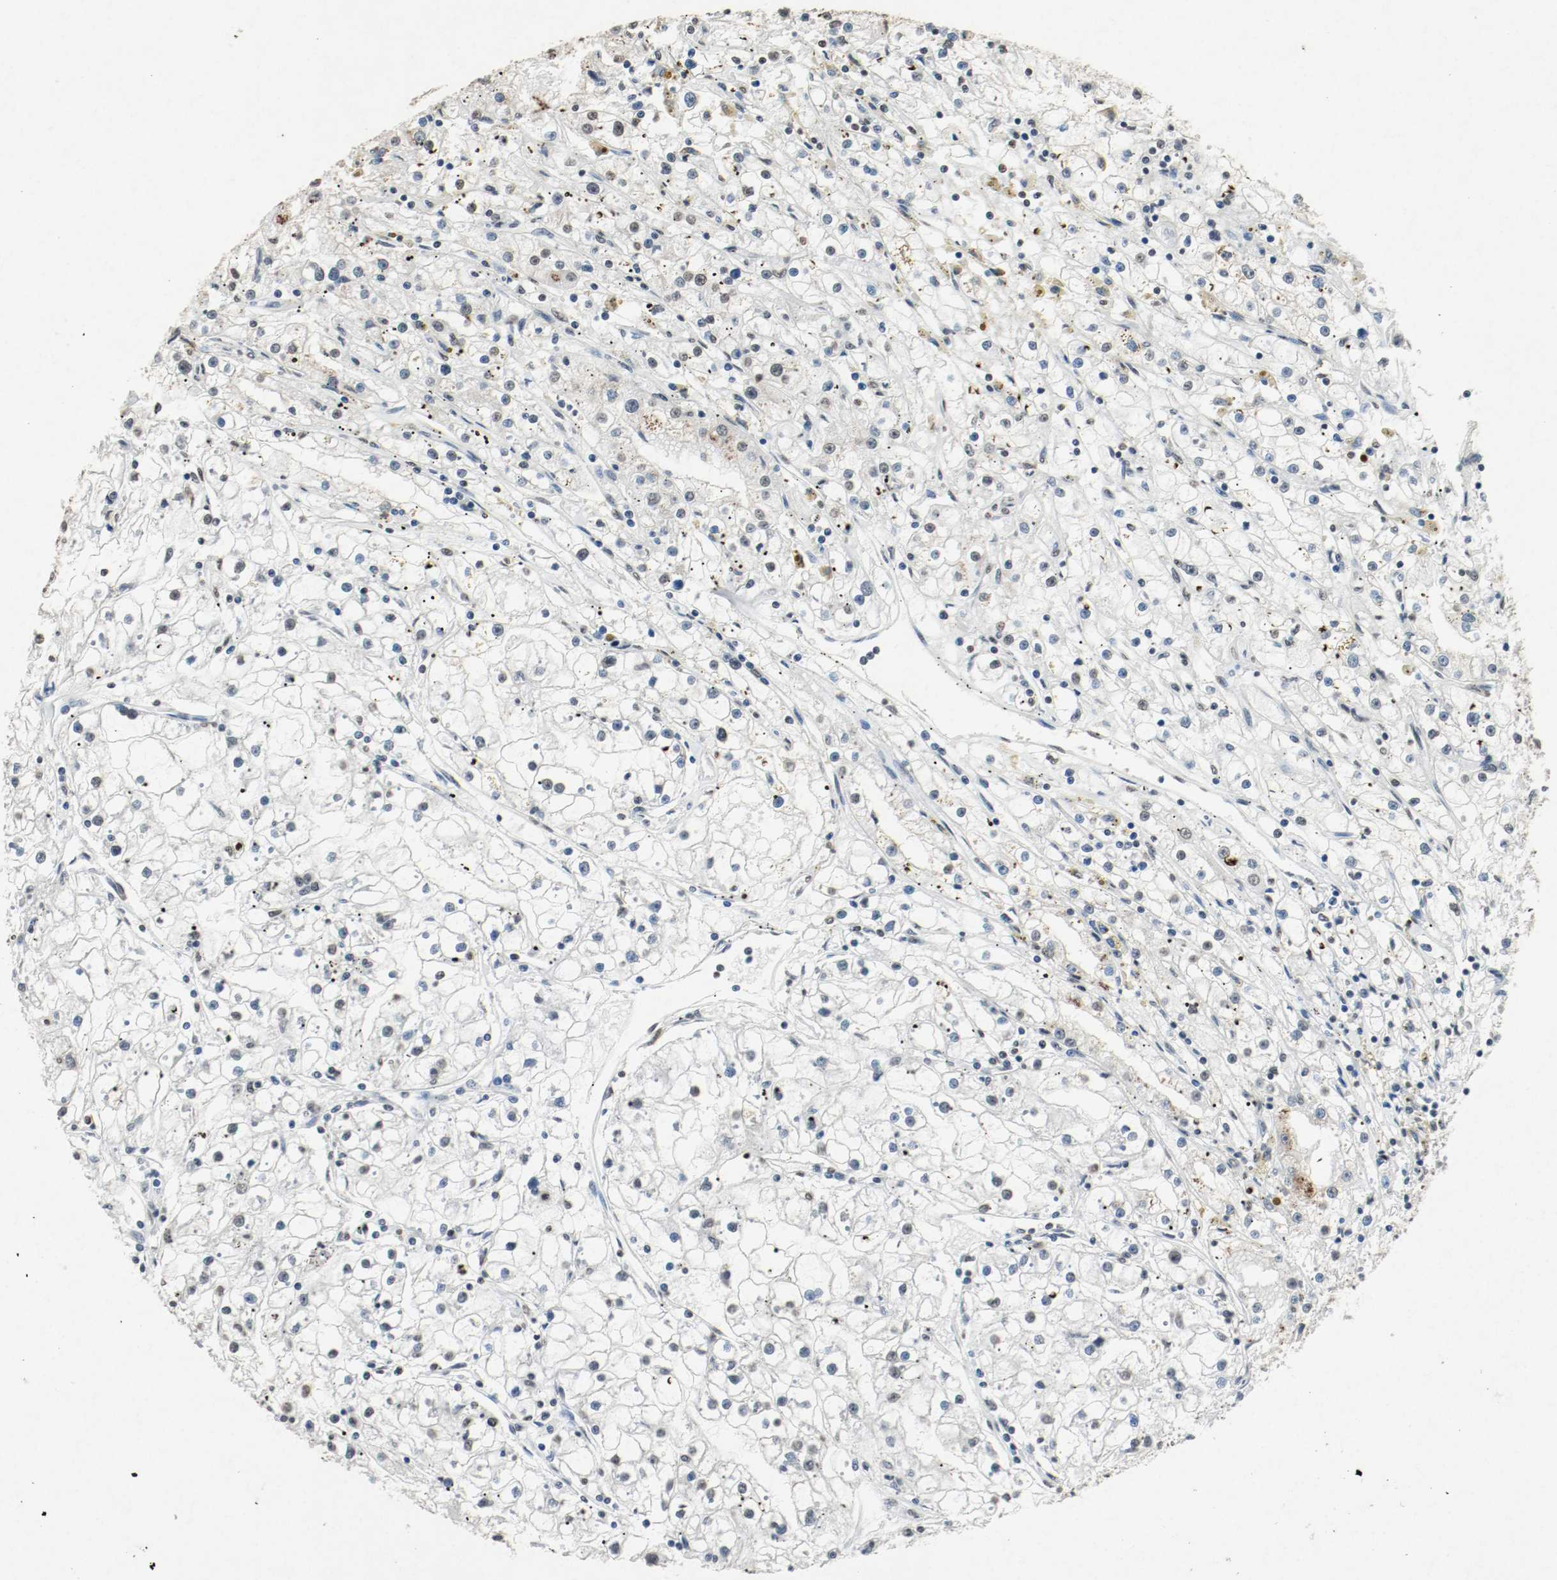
{"staining": {"intensity": "negative", "quantity": "none", "location": "none"}, "tissue": "renal cancer", "cell_type": "Tumor cells", "image_type": "cancer", "snomed": [{"axis": "morphology", "description": "Adenocarcinoma, NOS"}, {"axis": "topography", "description": "Kidney"}], "caption": "Immunohistochemistry (IHC) photomicrograph of human renal cancer (adenocarcinoma) stained for a protein (brown), which demonstrates no expression in tumor cells. Brightfield microscopy of immunohistochemistry stained with DAB (brown) and hematoxylin (blue), captured at high magnification.", "gene": "DNMT1", "patient": {"sex": "male", "age": 56}}